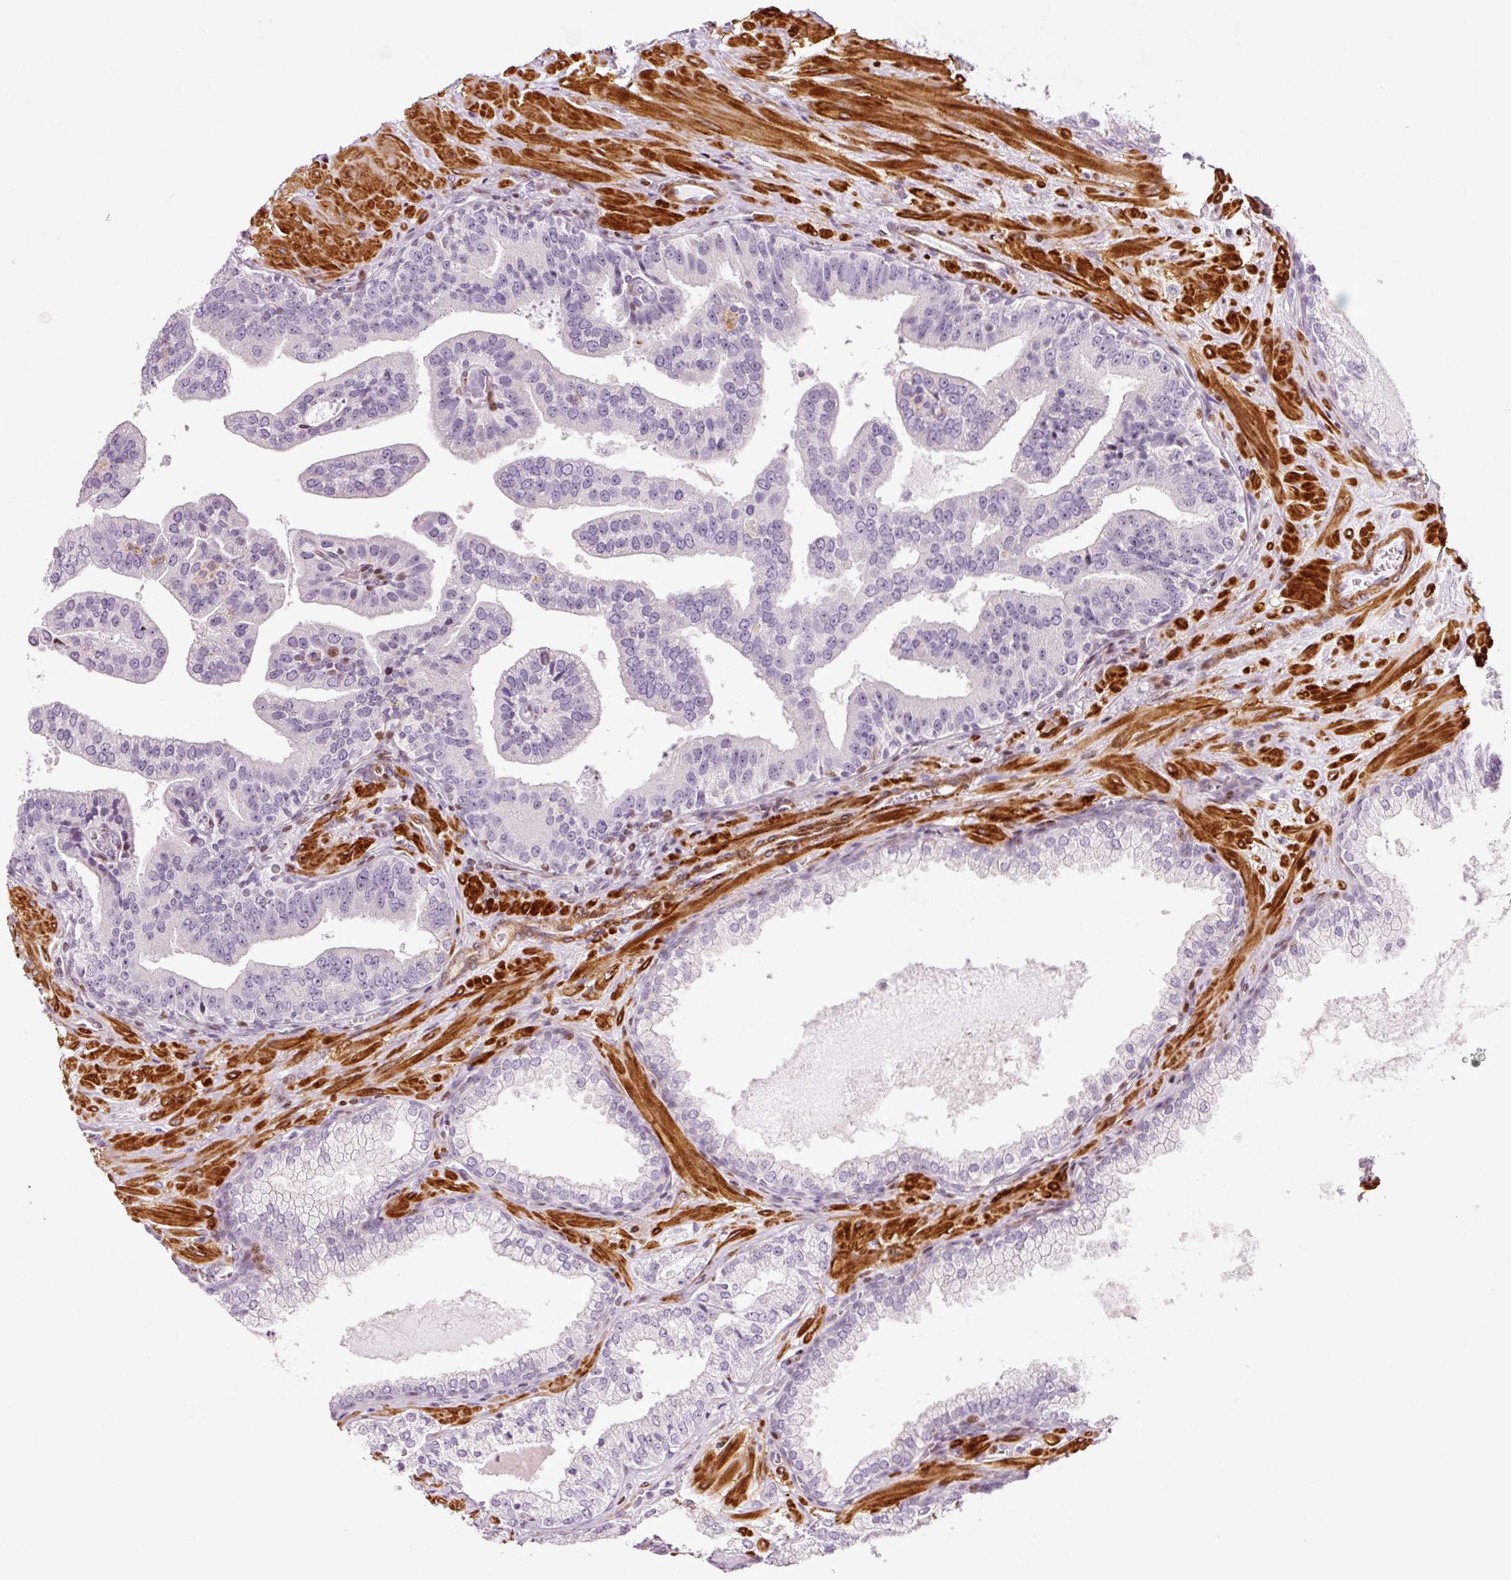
{"staining": {"intensity": "negative", "quantity": "none", "location": "none"}, "tissue": "prostate cancer", "cell_type": "Tumor cells", "image_type": "cancer", "snomed": [{"axis": "morphology", "description": "Adenocarcinoma, High grade"}, {"axis": "topography", "description": "Prostate"}], "caption": "Protein analysis of prostate cancer reveals no significant staining in tumor cells.", "gene": "ANKRD20A1", "patient": {"sex": "male", "age": 55}}